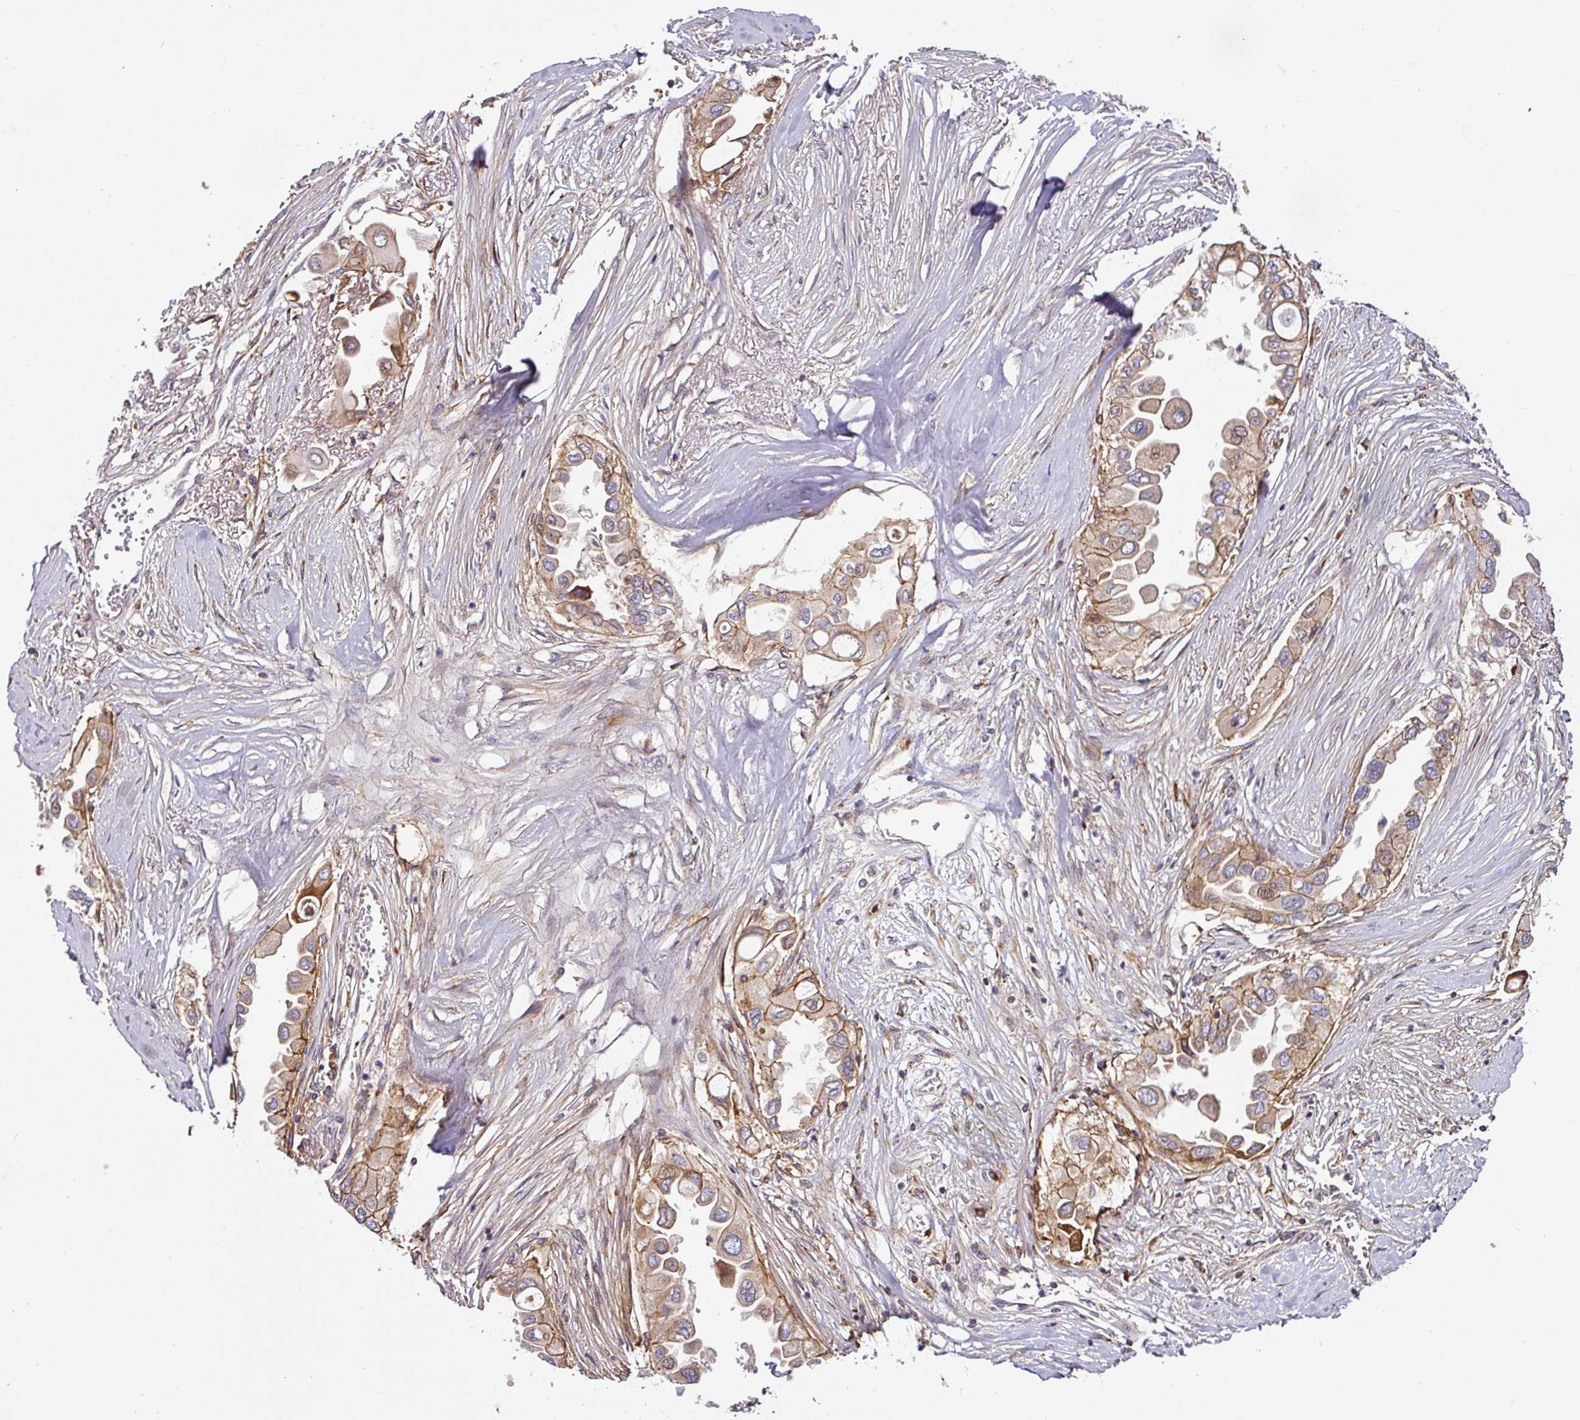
{"staining": {"intensity": "moderate", "quantity": ">75%", "location": "cytoplasmic/membranous"}, "tissue": "lung cancer", "cell_type": "Tumor cells", "image_type": "cancer", "snomed": [{"axis": "morphology", "description": "Adenocarcinoma, NOS"}, {"axis": "topography", "description": "Lung"}], "caption": "This micrograph exhibits immunohistochemistry staining of lung adenocarcinoma, with medium moderate cytoplasmic/membranous expression in about >75% of tumor cells.", "gene": "CASP2", "patient": {"sex": "female", "age": 76}}